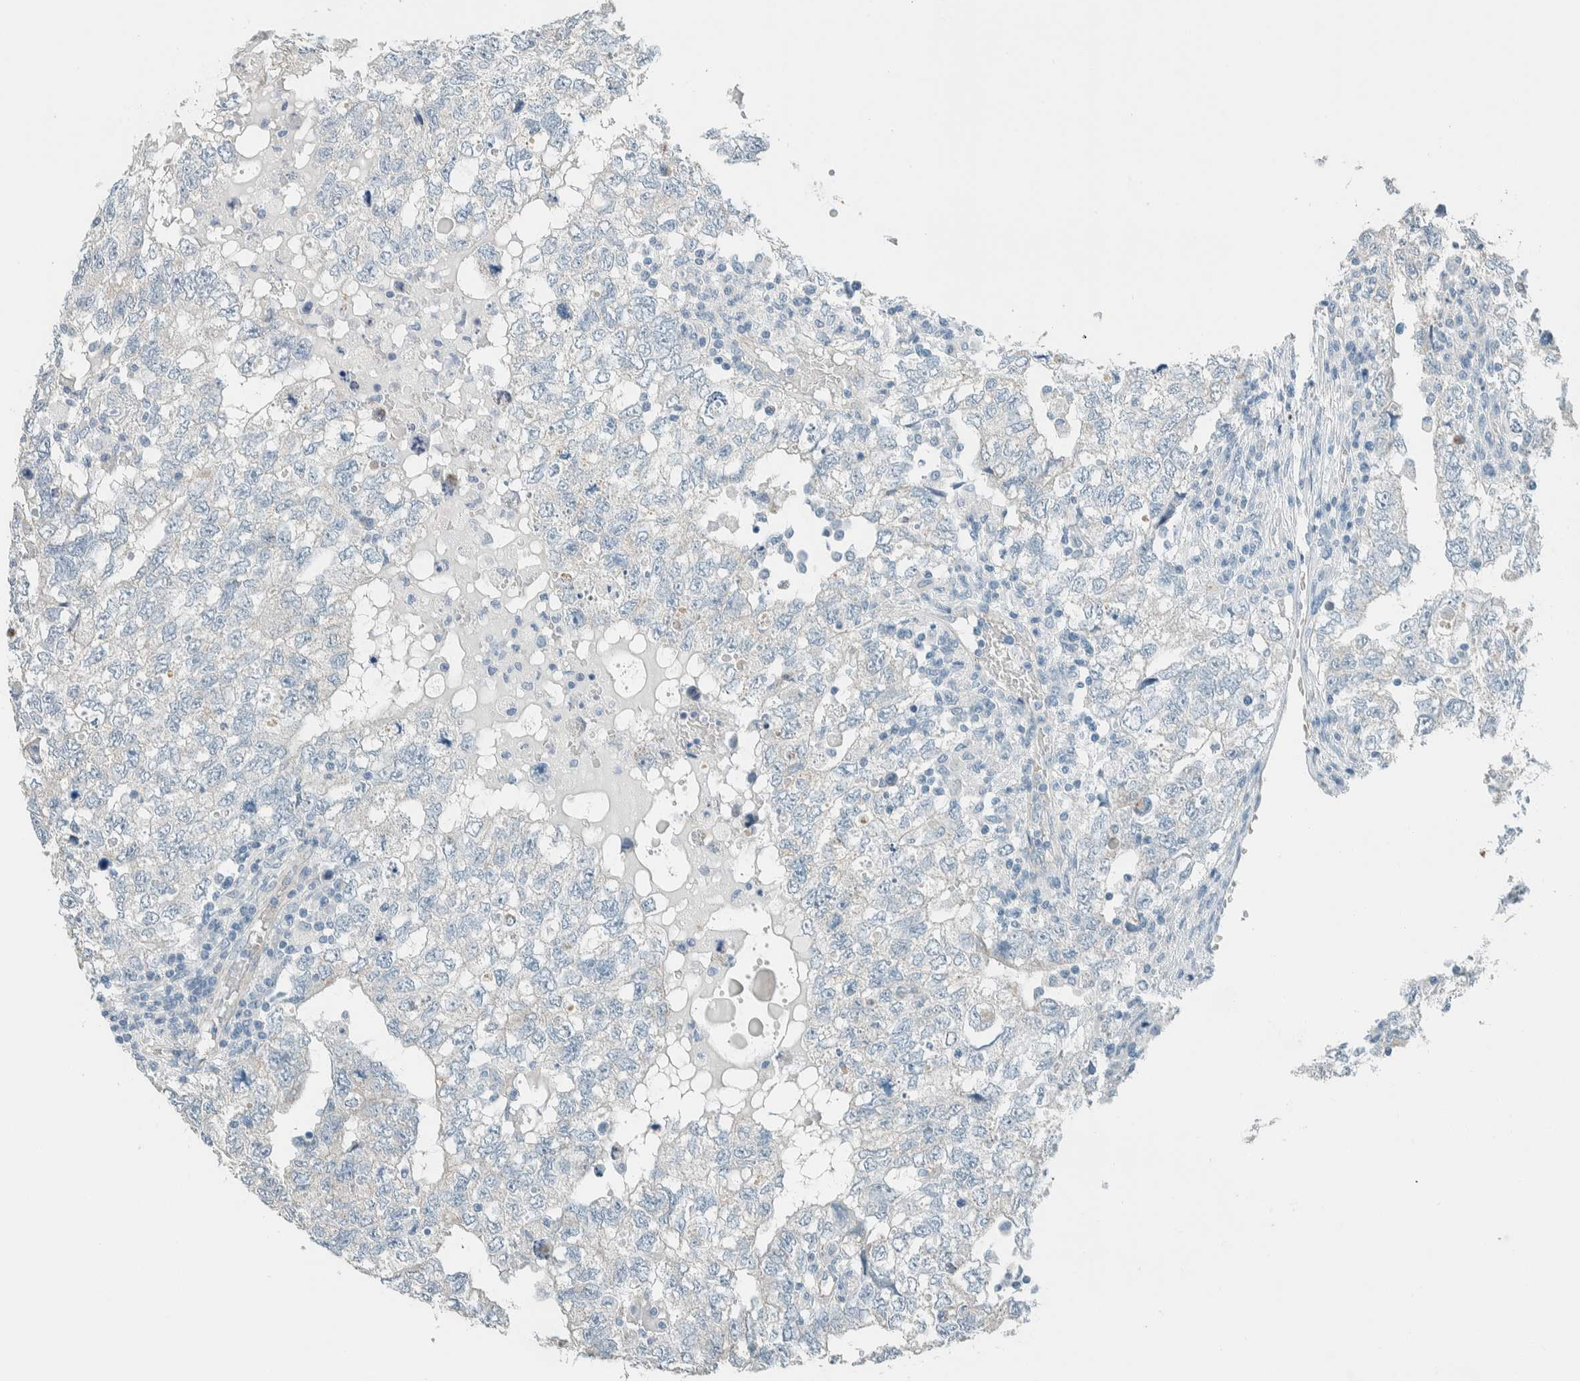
{"staining": {"intensity": "negative", "quantity": "none", "location": "none"}, "tissue": "testis cancer", "cell_type": "Tumor cells", "image_type": "cancer", "snomed": [{"axis": "morphology", "description": "Carcinoma, Embryonal, NOS"}, {"axis": "topography", "description": "Testis"}], "caption": "IHC micrograph of human testis cancer stained for a protein (brown), which displays no expression in tumor cells. Brightfield microscopy of immunohistochemistry (IHC) stained with DAB (3,3'-diaminobenzidine) (brown) and hematoxylin (blue), captured at high magnification.", "gene": "SLFN12", "patient": {"sex": "male", "age": 36}}